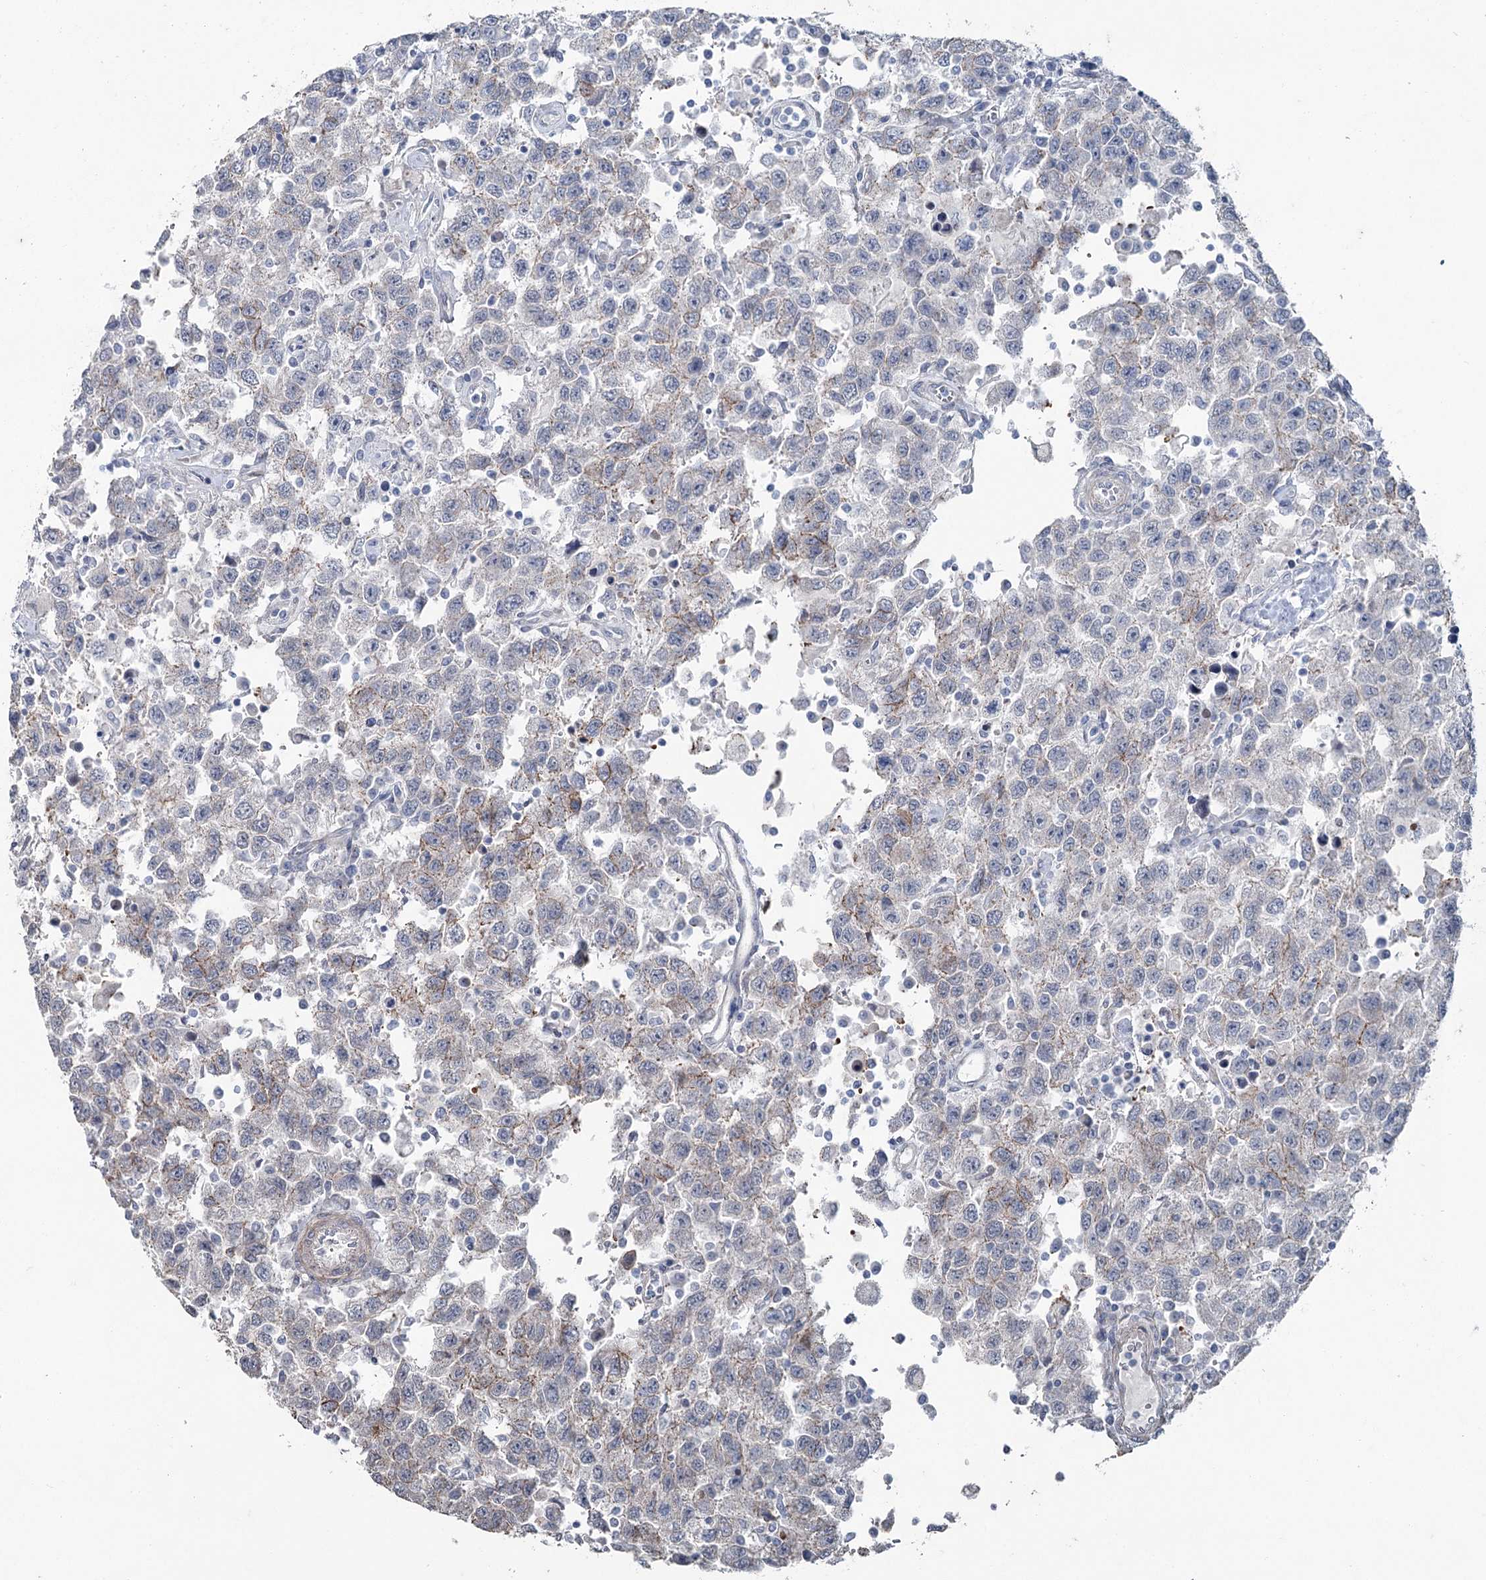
{"staining": {"intensity": "moderate", "quantity": "<25%", "location": "cytoplasmic/membranous"}, "tissue": "testis cancer", "cell_type": "Tumor cells", "image_type": "cancer", "snomed": [{"axis": "morphology", "description": "Seminoma, NOS"}, {"axis": "topography", "description": "Testis"}], "caption": "Testis seminoma tissue shows moderate cytoplasmic/membranous expression in approximately <25% of tumor cells, visualized by immunohistochemistry.", "gene": "FAM120B", "patient": {"sex": "male", "age": 41}}